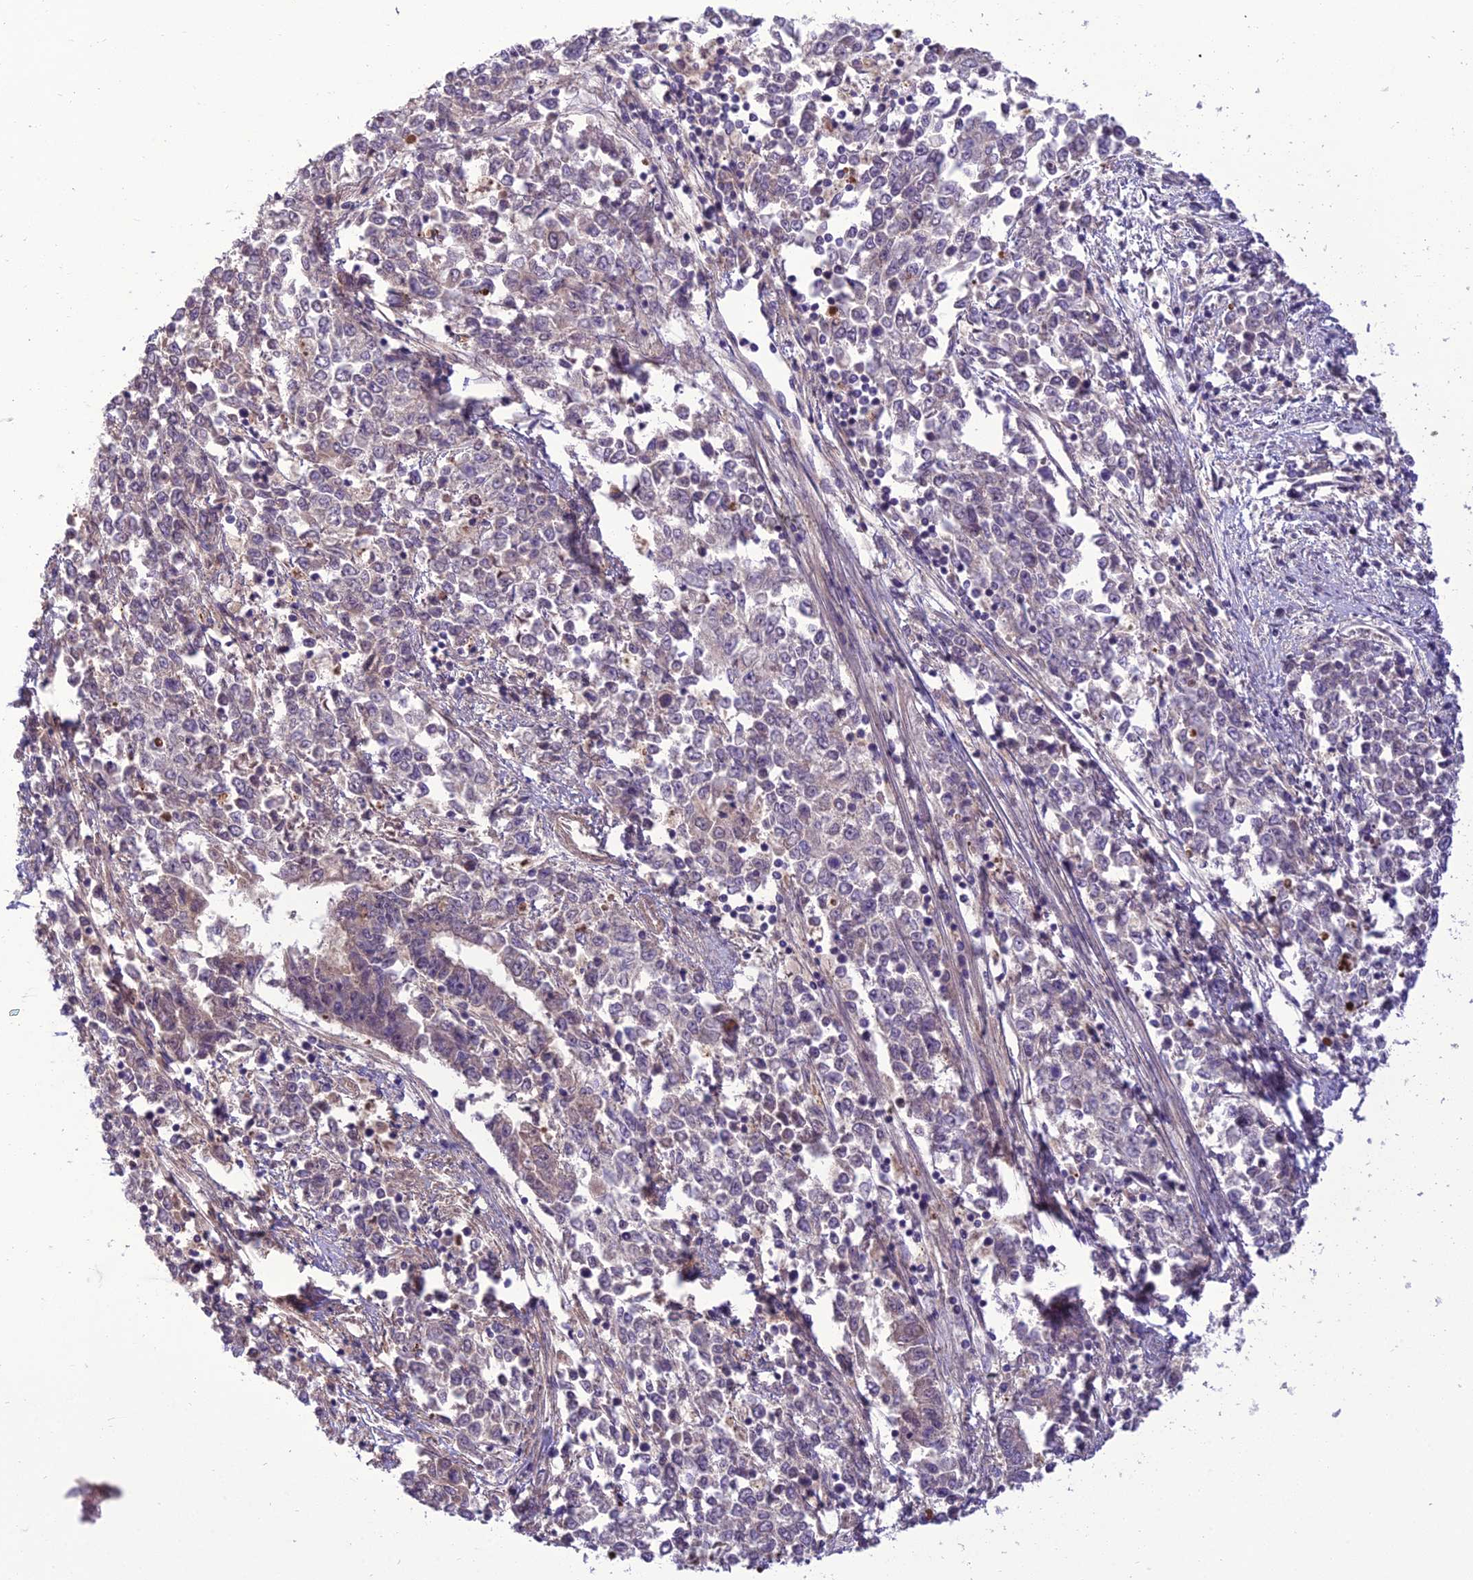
{"staining": {"intensity": "negative", "quantity": "none", "location": "none"}, "tissue": "endometrial cancer", "cell_type": "Tumor cells", "image_type": "cancer", "snomed": [{"axis": "morphology", "description": "Adenocarcinoma, NOS"}, {"axis": "topography", "description": "Endometrium"}], "caption": "An immunohistochemistry (IHC) image of endometrial cancer is shown. There is no staining in tumor cells of endometrial cancer.", "gene": "RANBP3", "patient": {"sex": "female", "age": 50}}